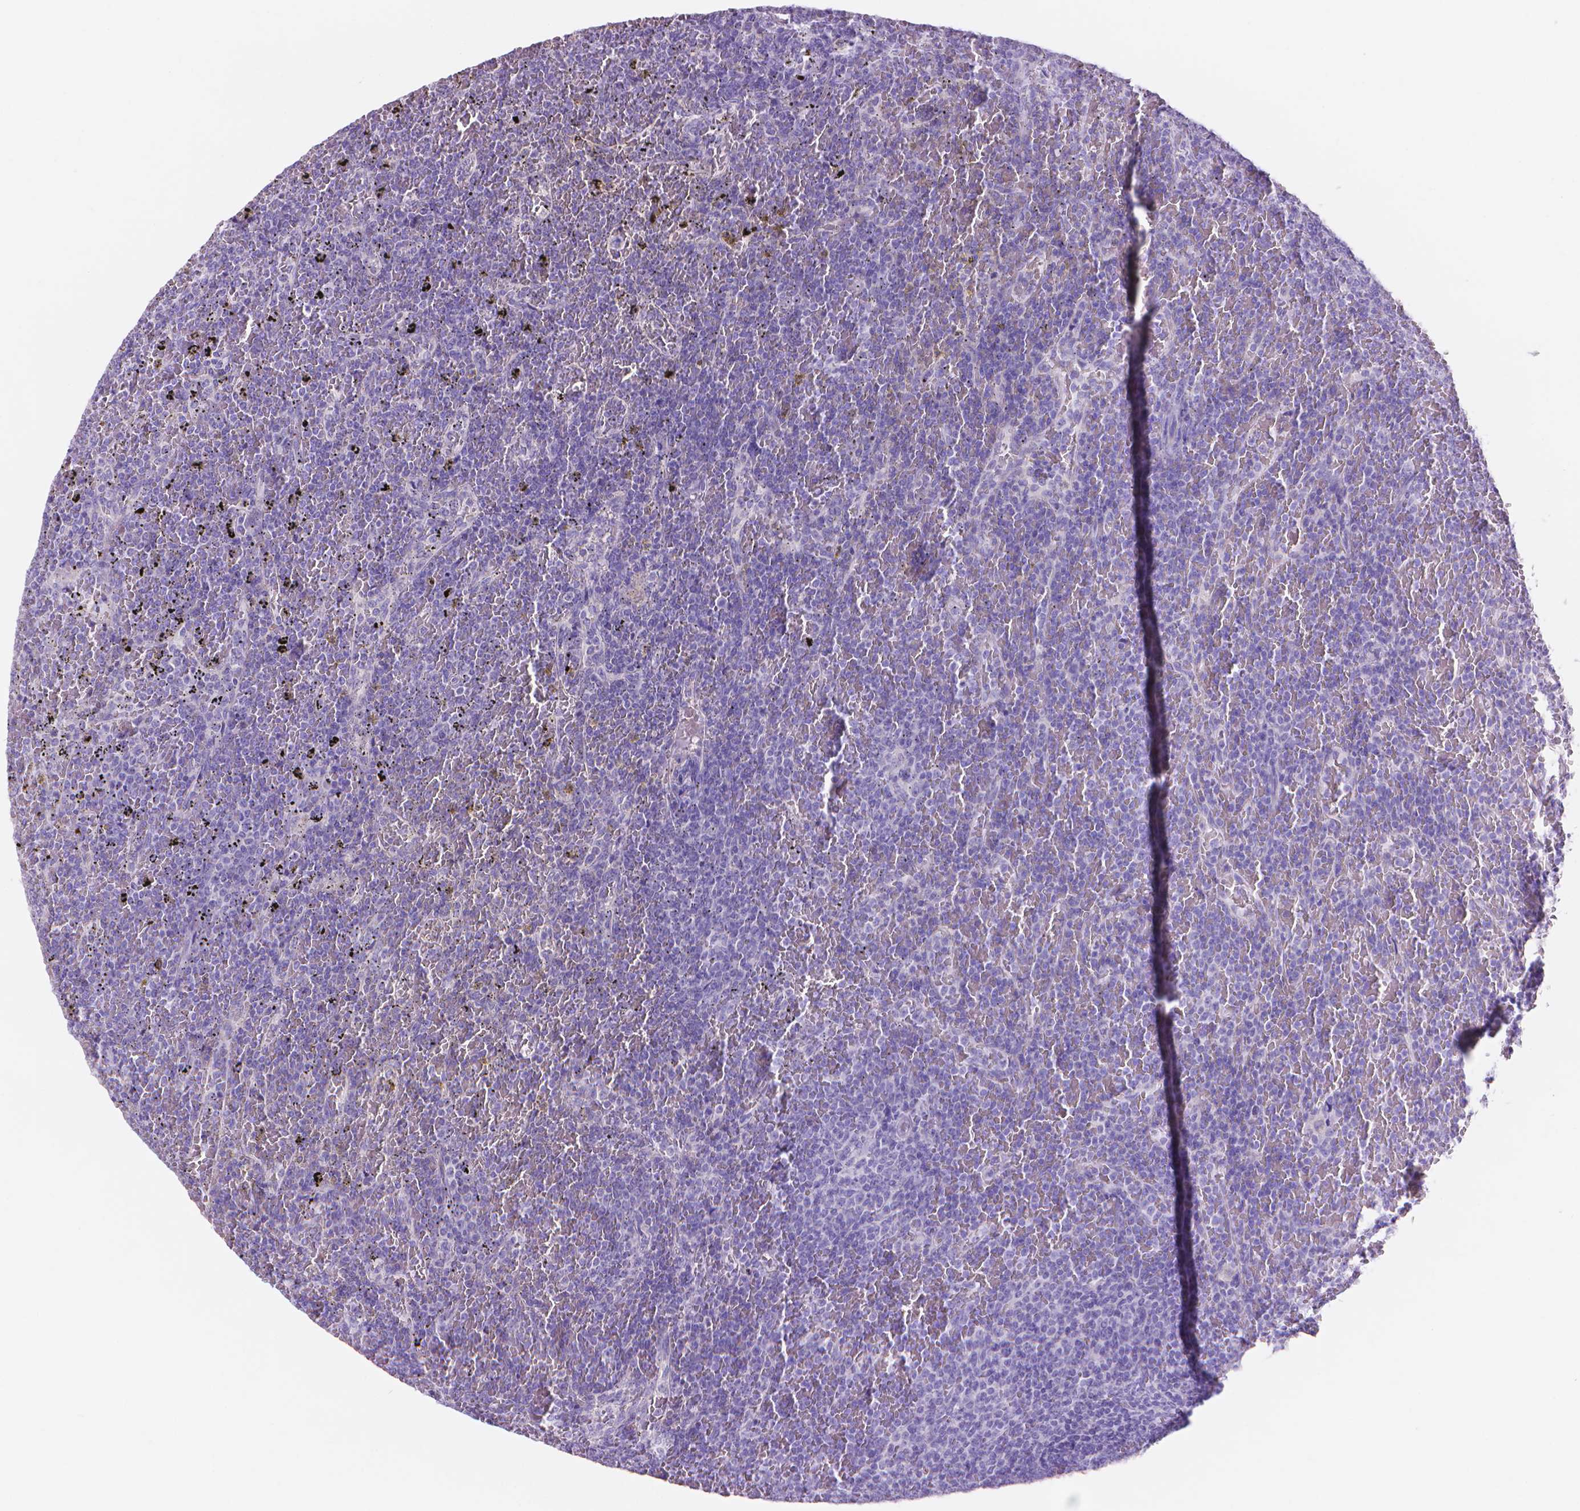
{"staining": {"intensity": "negative", "quantity": "none", "location": "none"}, "tissue": "lymphoma", "cell_type": "Tumor cells", "image_type": "cancer", "snomed": [{"axis": "morphology", "description": "Malignant lymphoma, non-Hodgkin's type, Low grade"}, {"axis": "topography", "description": "Spleen"}], "caption": "DAB immunohistochemical staining of human low-grade malignant lymphoma, non-Hodgkin's type displays no significant expression in tumor cells.", "gene": "MMP11", "patient": {"sex": "female", "age": 77}}